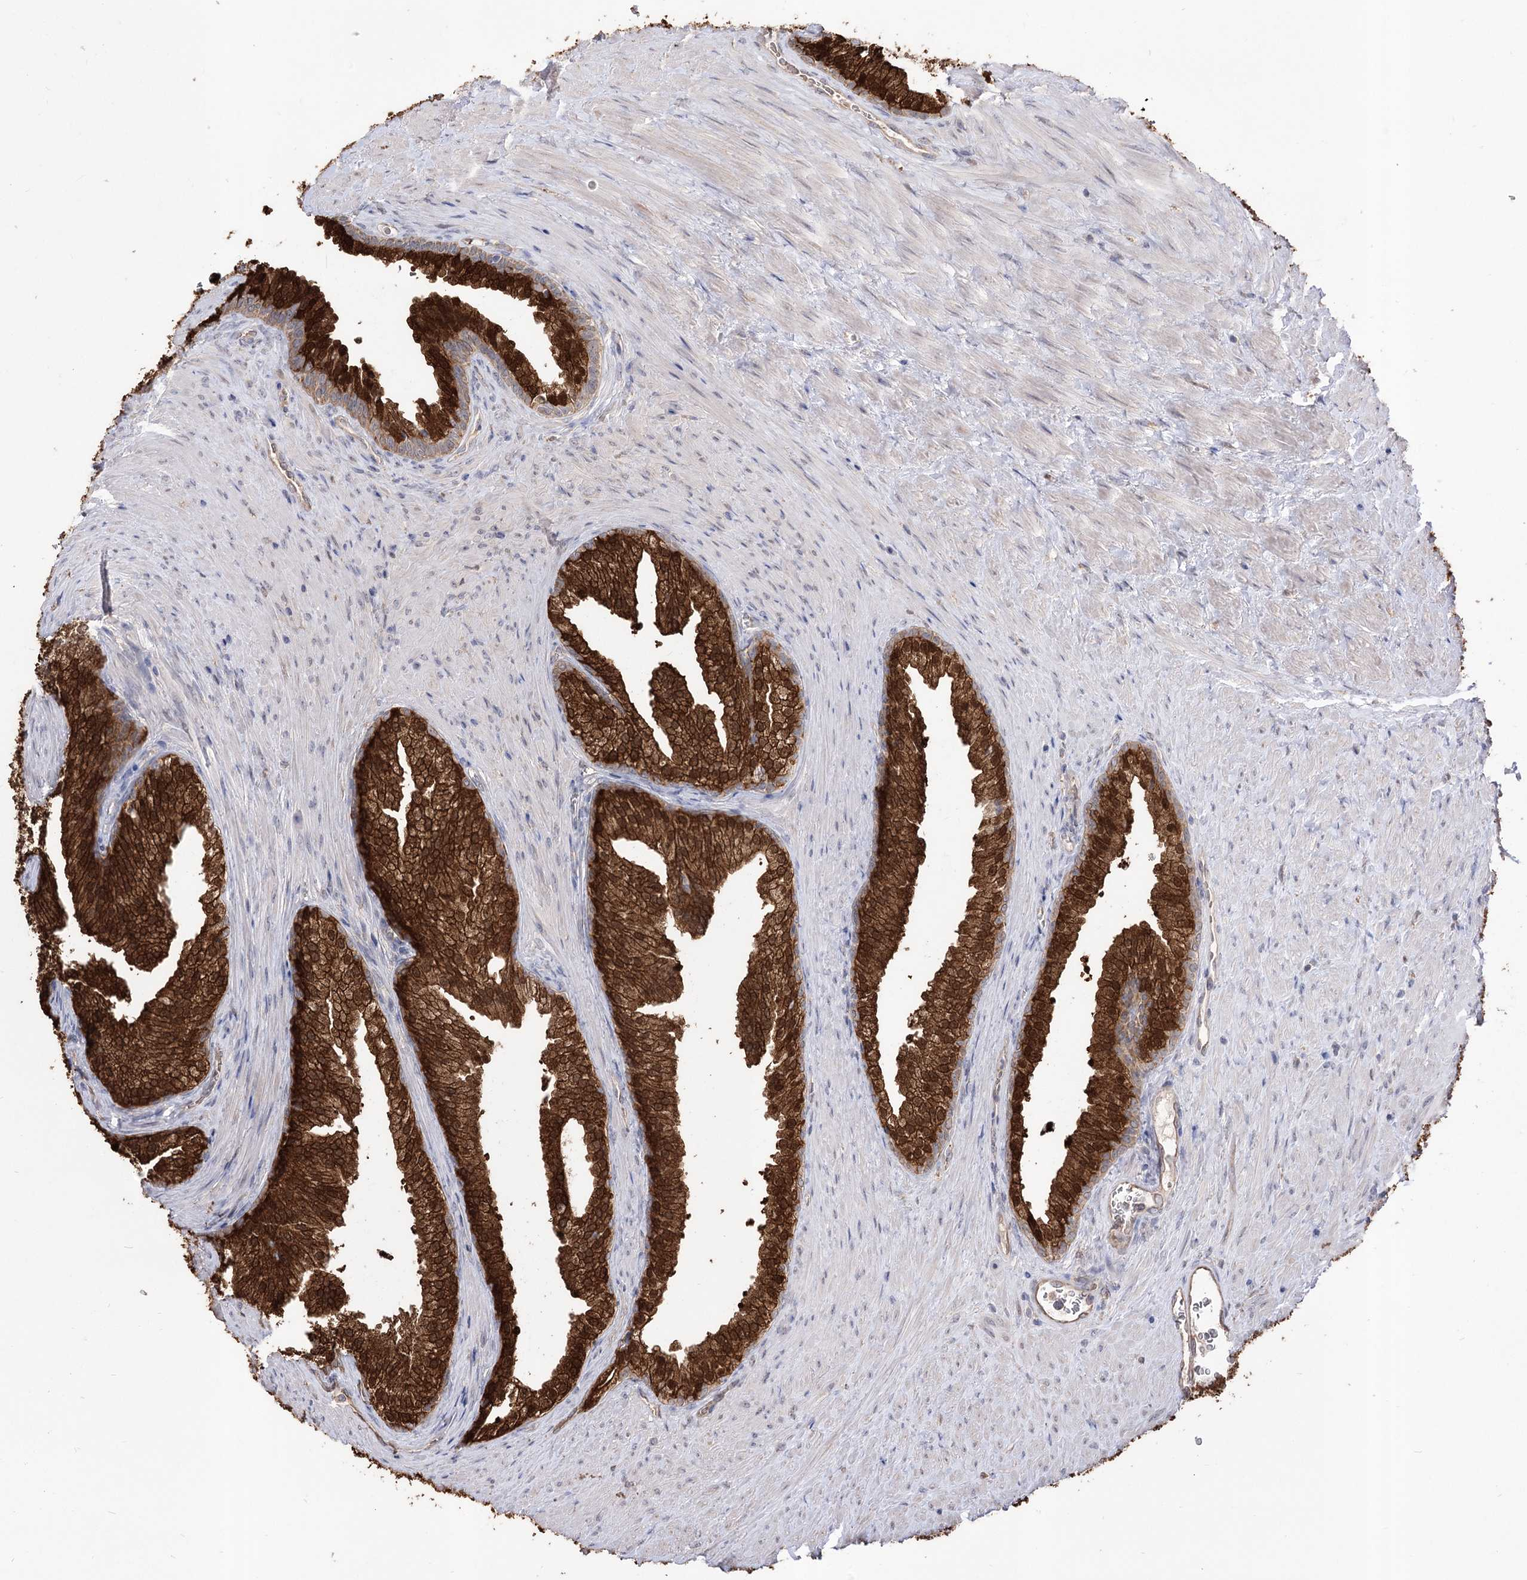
{"staining": {"intensity": "strong", "quantity": ">75%", "location": "cytoplasmic/membranous,nuclear"}, "tissue": "prostate", "cell_type": "Glandular cells", "image_type": "normal", "snomed": [{"axis": "morphology", "description": "Normal tissue, NOS"}, {"axis": "topography", "description": "Prostate"}], "caption": "This is a photomicrograph of IHC staining of normal prostate, which shows strong expression in the cytoplasmic/membranous,nuclear of glandular cells.", "gene": "R3HDM2", "patient": {"sex": "male", "age": 76}}